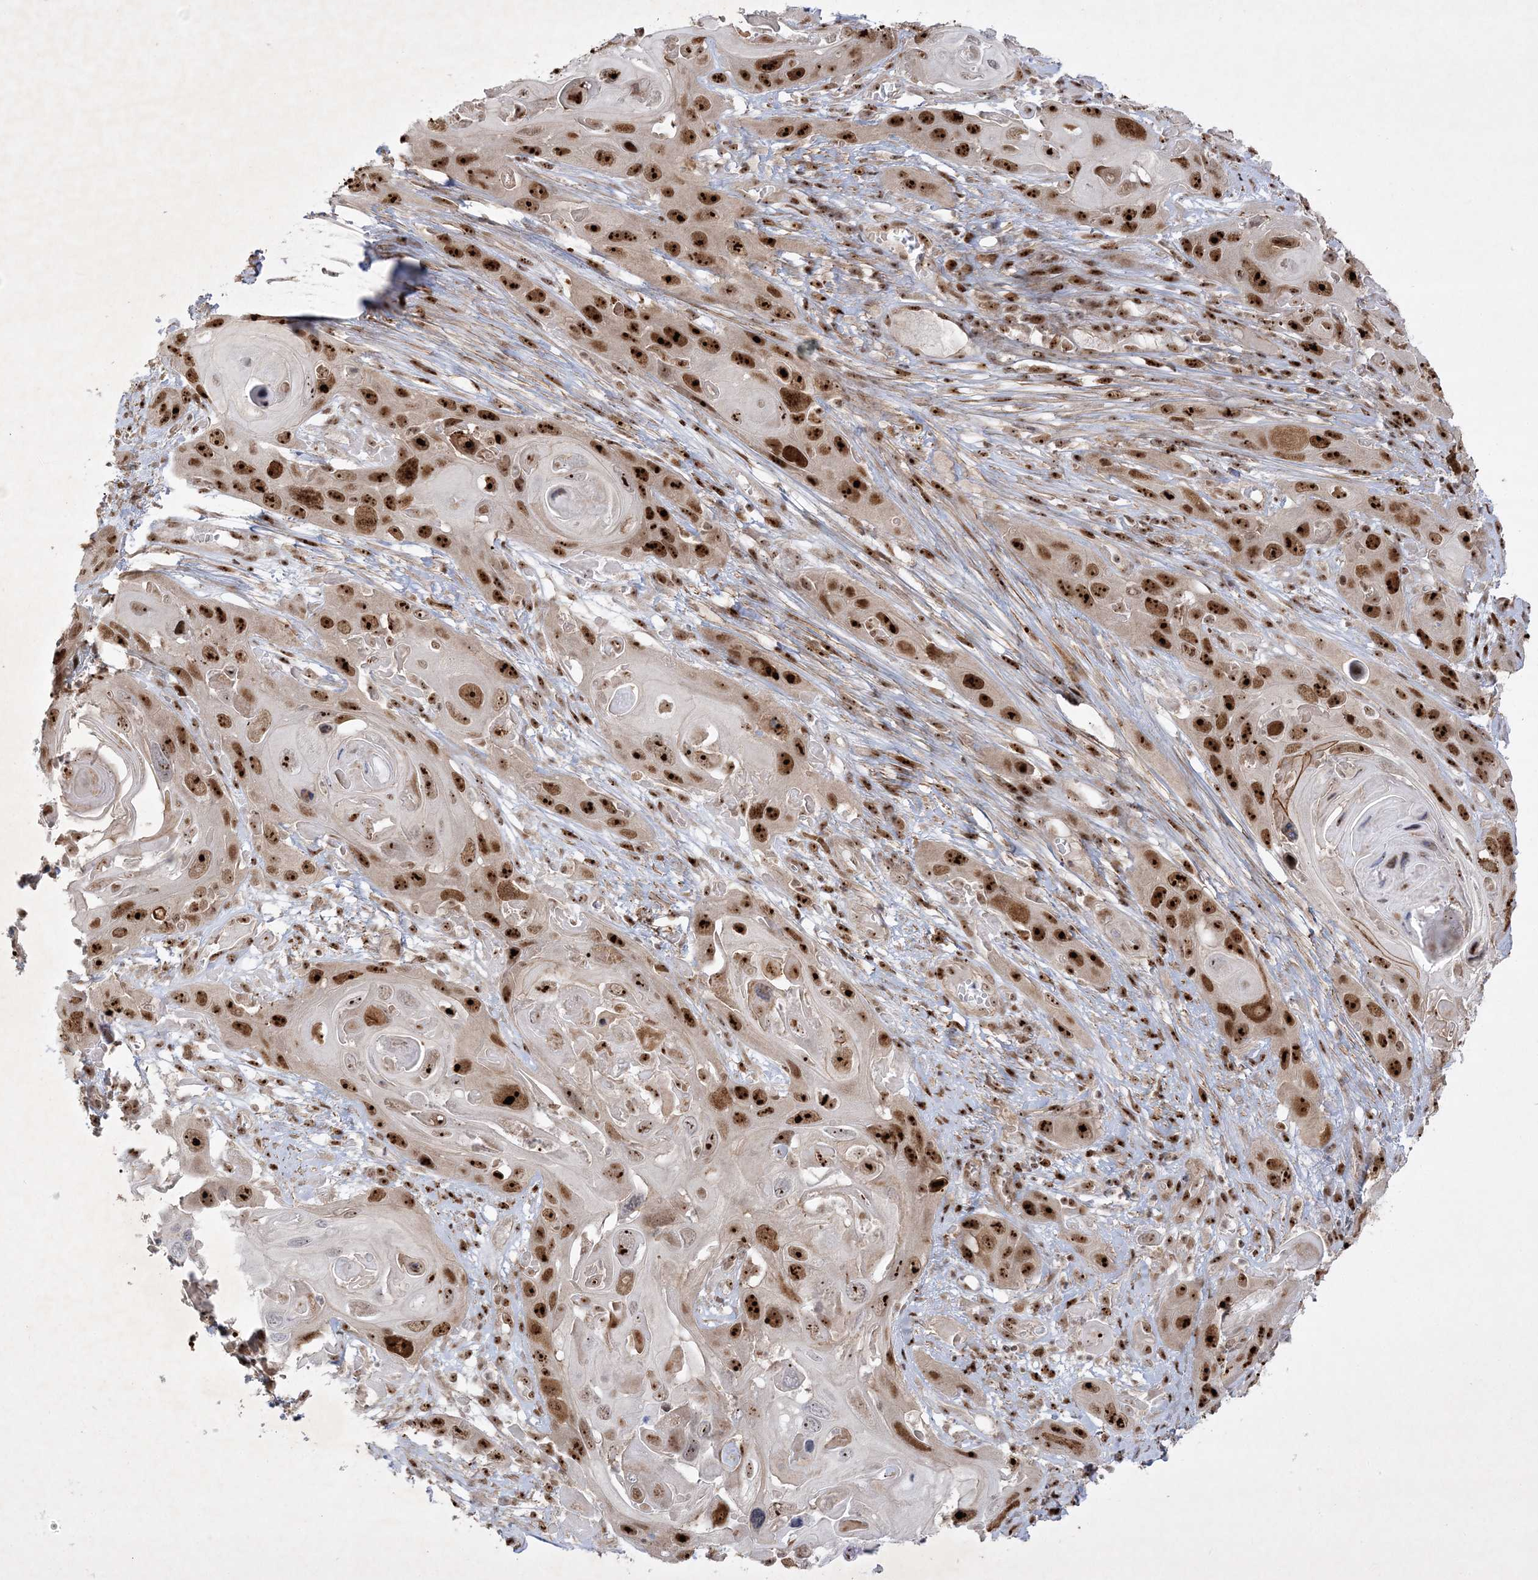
{"staining": {"intensity": "strong", "quantity": ">75%", "location": "nuclear"}, "tissue": "skin cancer", "cell_type": "Tumor cells", "image_type": "cancer", "snomed": [{"axis": "morphology", "description": "Squamous cell carcinoma, NOS"}, {"axis": "topography", "description": "Skin"}], "caption": "Immunohistochemical staining of human skin cancer (squamous cell carcinoma) demonstrates high levels of strong nuclear expression in about >75% of tumor cells.", "gene": "NPM3", "patient": {"sex": "male", "age": 55}}